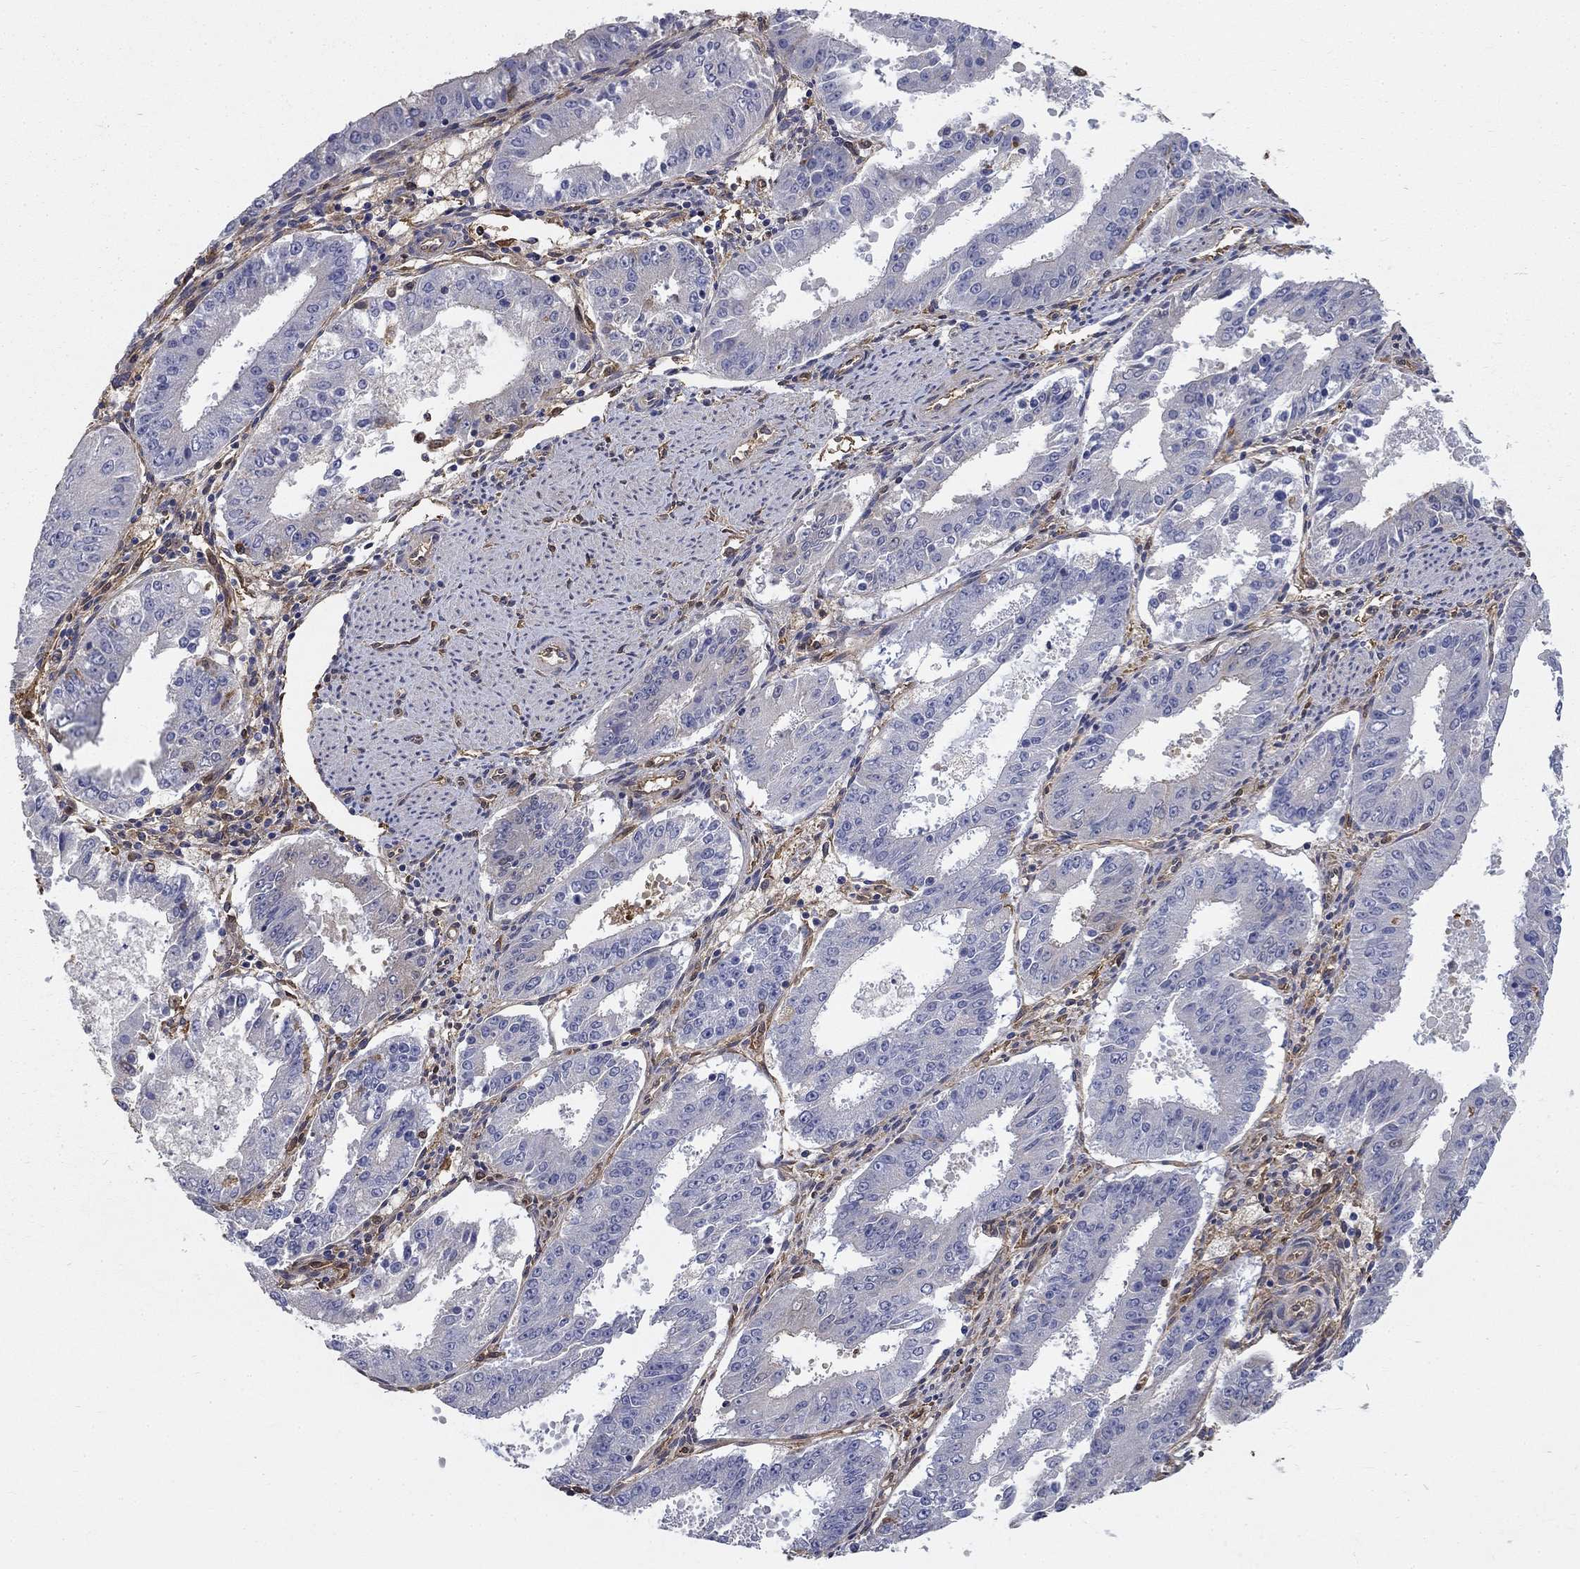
{"staining": {"intensity": "negative", "quantity": "none", "location": "none"}, "tissue": "ovarian cancer", "cell_type": "Tumor cells", "image_type": "cancer", "snomed": [{"axis": "morphology", "description": "Carcinoma, endometroid"}, {"axis": "topography", "description": "Ovary"}], "caption": "This image is of endometroid carcinoma (ovarian) stained with IHC to label a protein in brown with the nuclei are counter-stained blue. There is no staining in tumor cells.", "gene": "DPYSL2", "patient": {"sex": "female", "age": 42}}